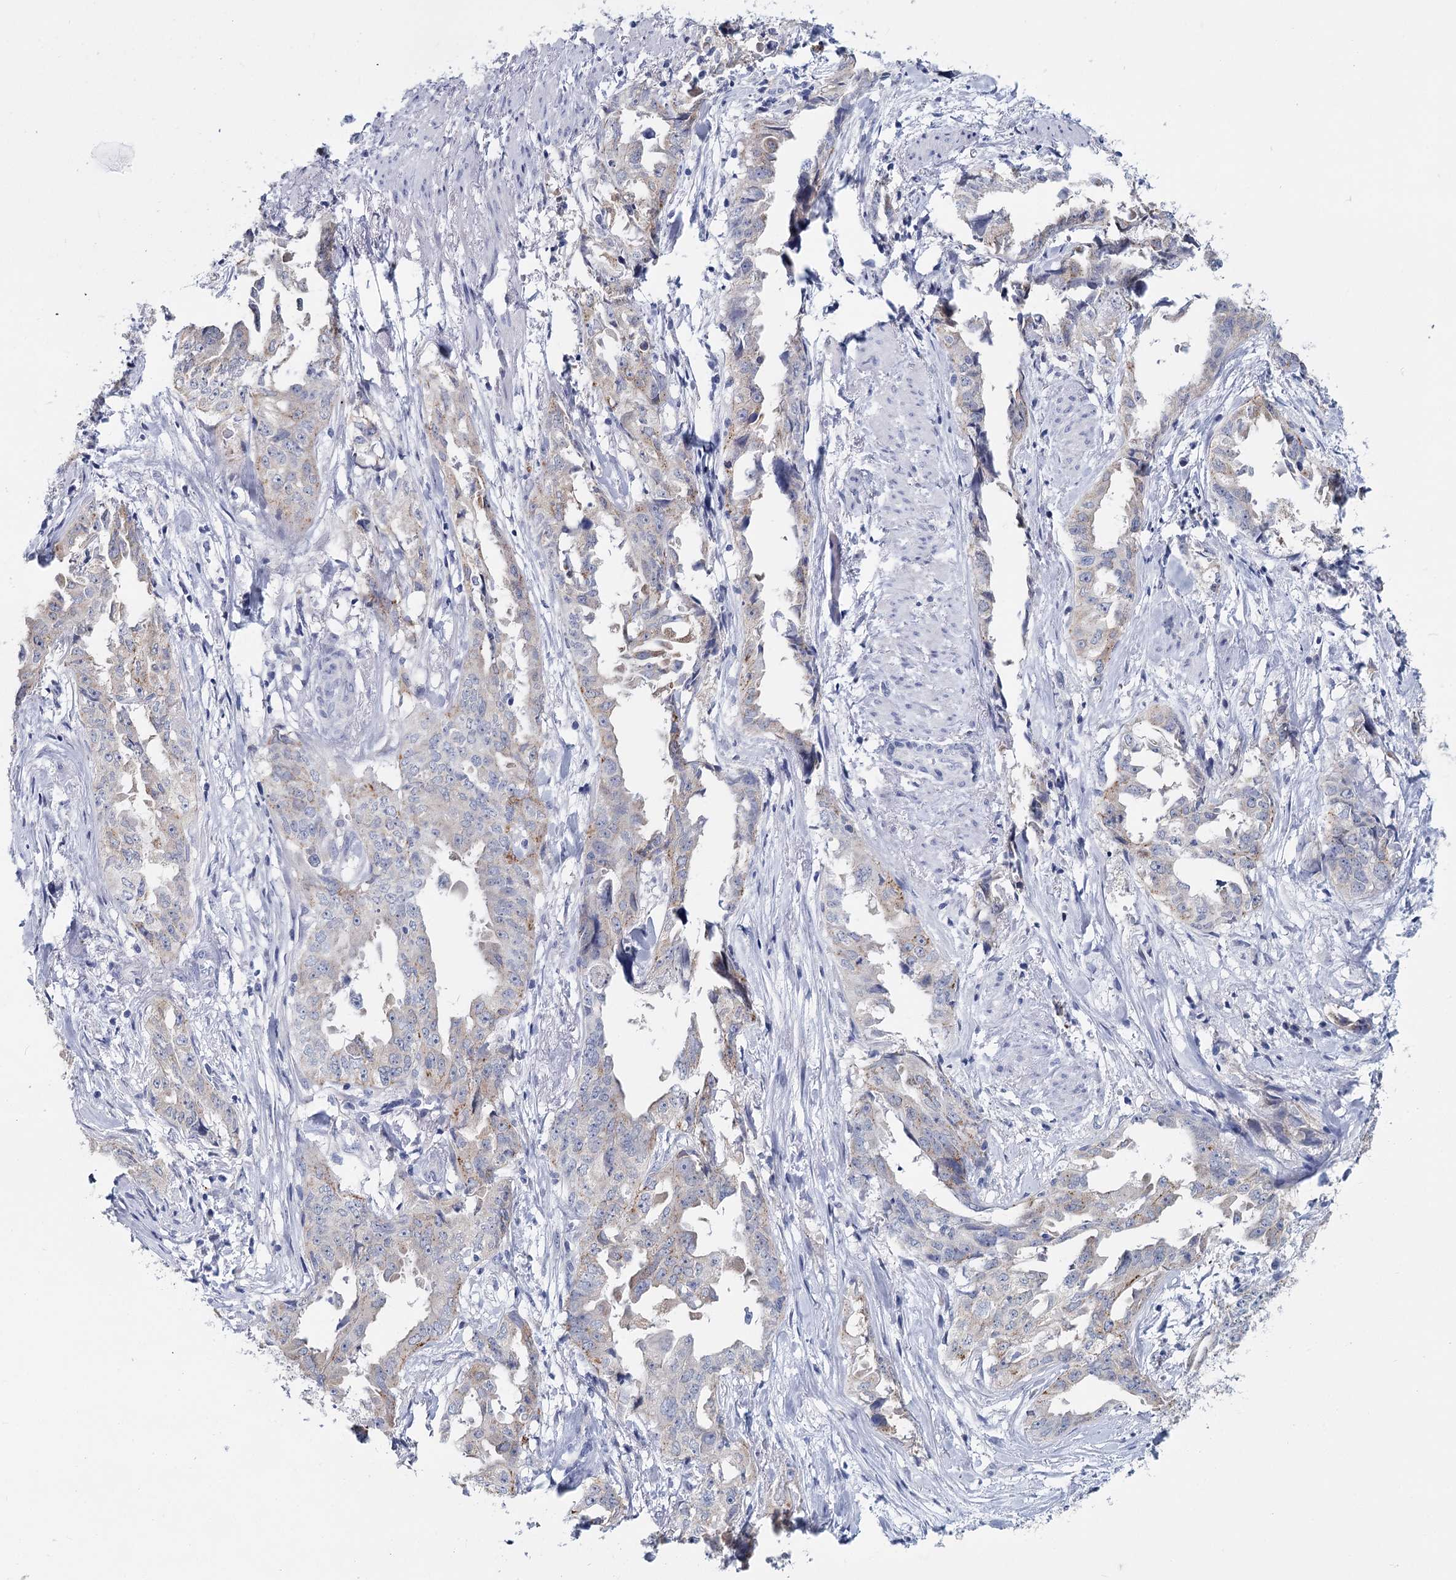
{"staining": {"intensity": "negative", "quantity": "none", "location": "none"}, "tissue": "endometrial cancer", "cell_type": "Tumor cells", "image_type": "cancer", "snomed": [{"axis": "morphology", "description": "Adenocarcinoma, NOS"}, {"axis": "topography", "description": "Endometrium"}], "caption": "An IHC image of endometrial adenocarcinoma is shown. There is no staining in tumor cells of endometrial adenocarcinoma.", "gene": "METTL7B", "patient": {"sex": "female", "age": 65}}